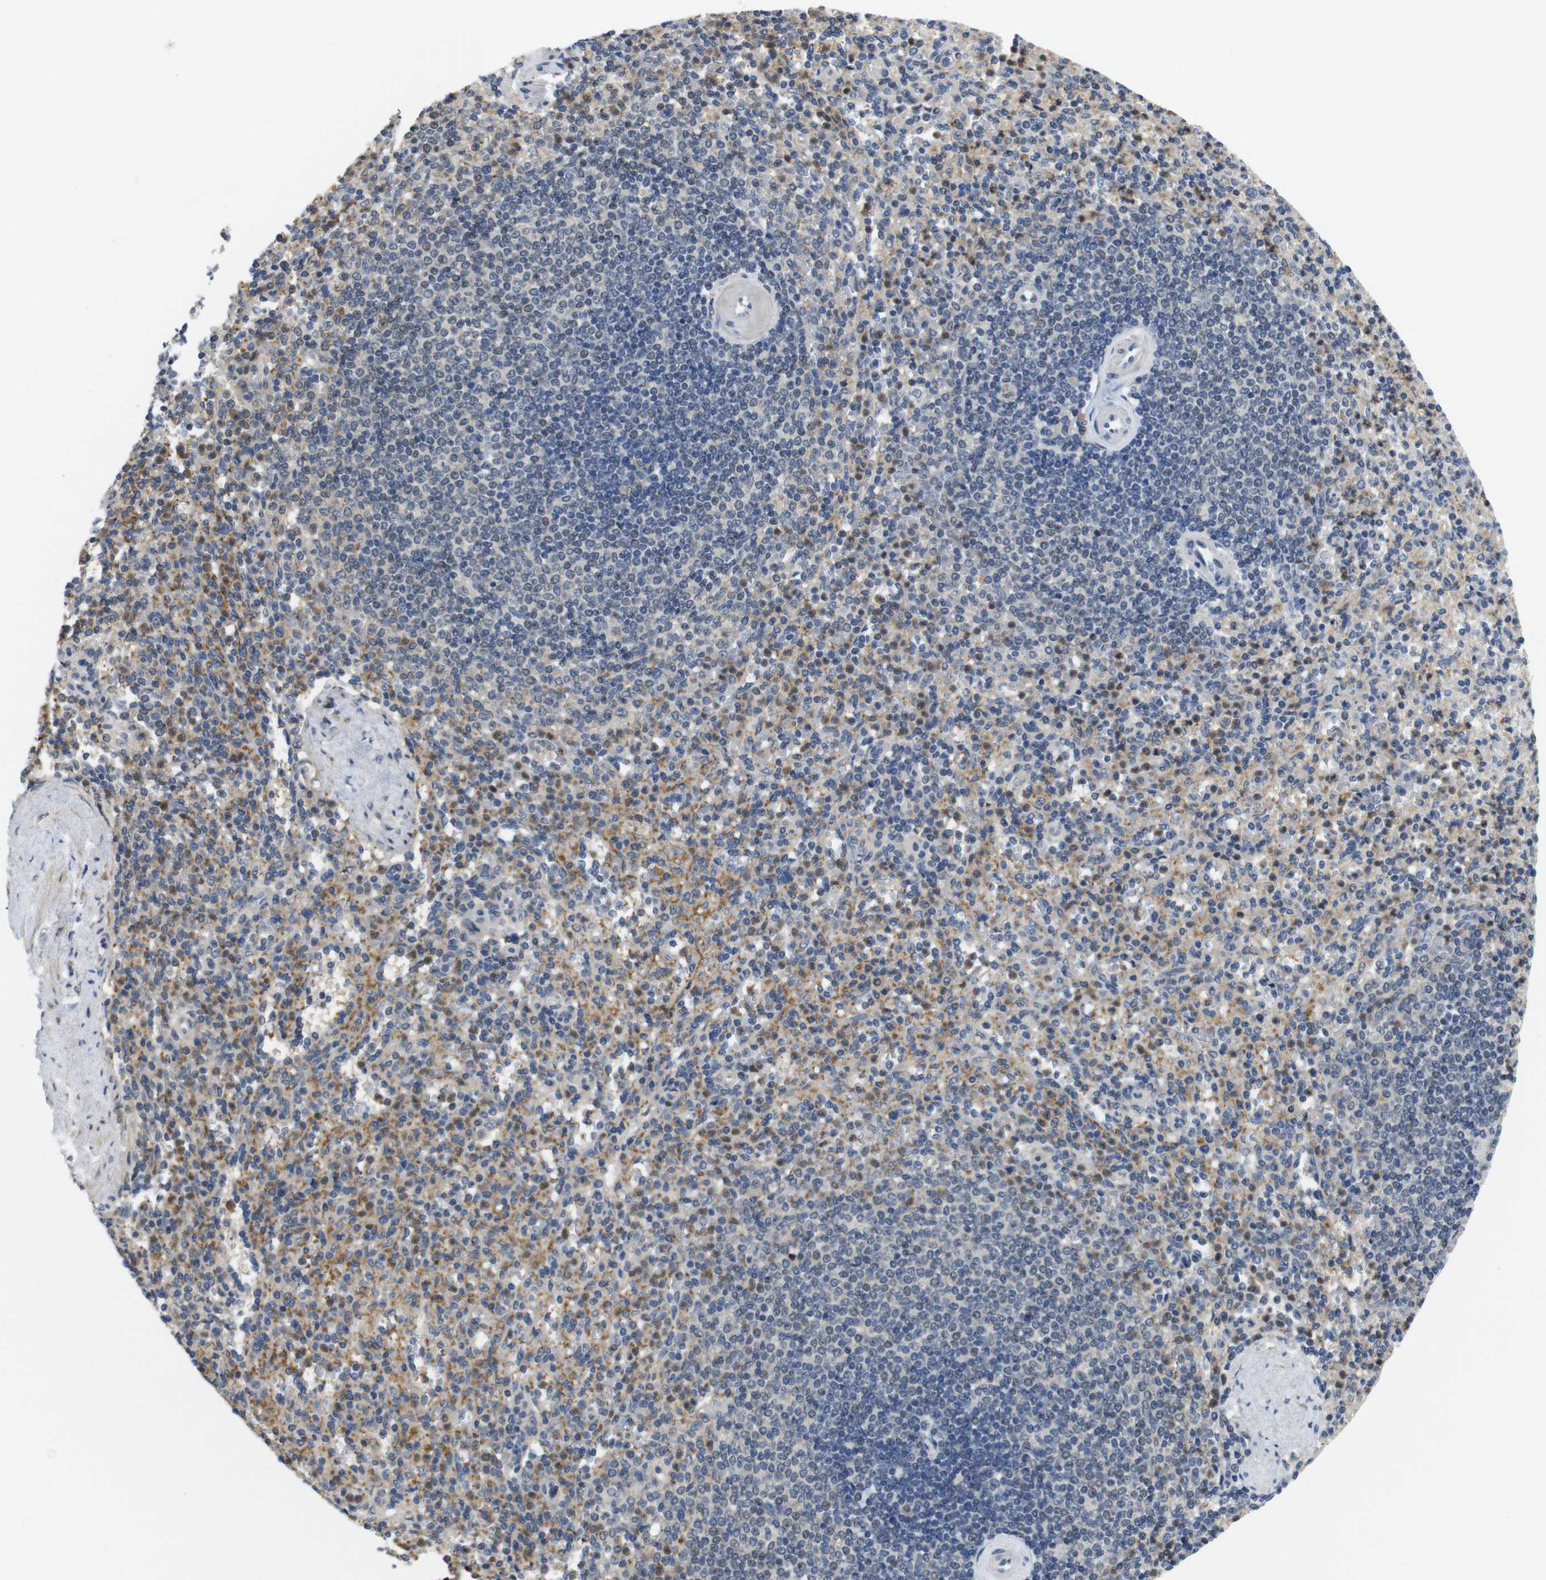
{"staining": {"intensity": "moderate", "quantity": ">75%", "location": "cytoplasmic/membranous"}, "tissue": "spleen", "cell_type": "Cells in red pulp", "image_type": "normal", "snomed": [{"axis": "morphology", "description": "Normal tissue, NOS"}, {"axis": "topography", "description": "Spleen"}], "caption": "A brown stain shows moderate cytoplasmic/membranous positivity of a protein in cells in red pulp of normal spleen. (DAB (3,3'-diaminobenzidine) IHC with brightfield microscopy, high magnification).", "gene": "FNTA", "patient": {"sex": "female", "age": 74}}